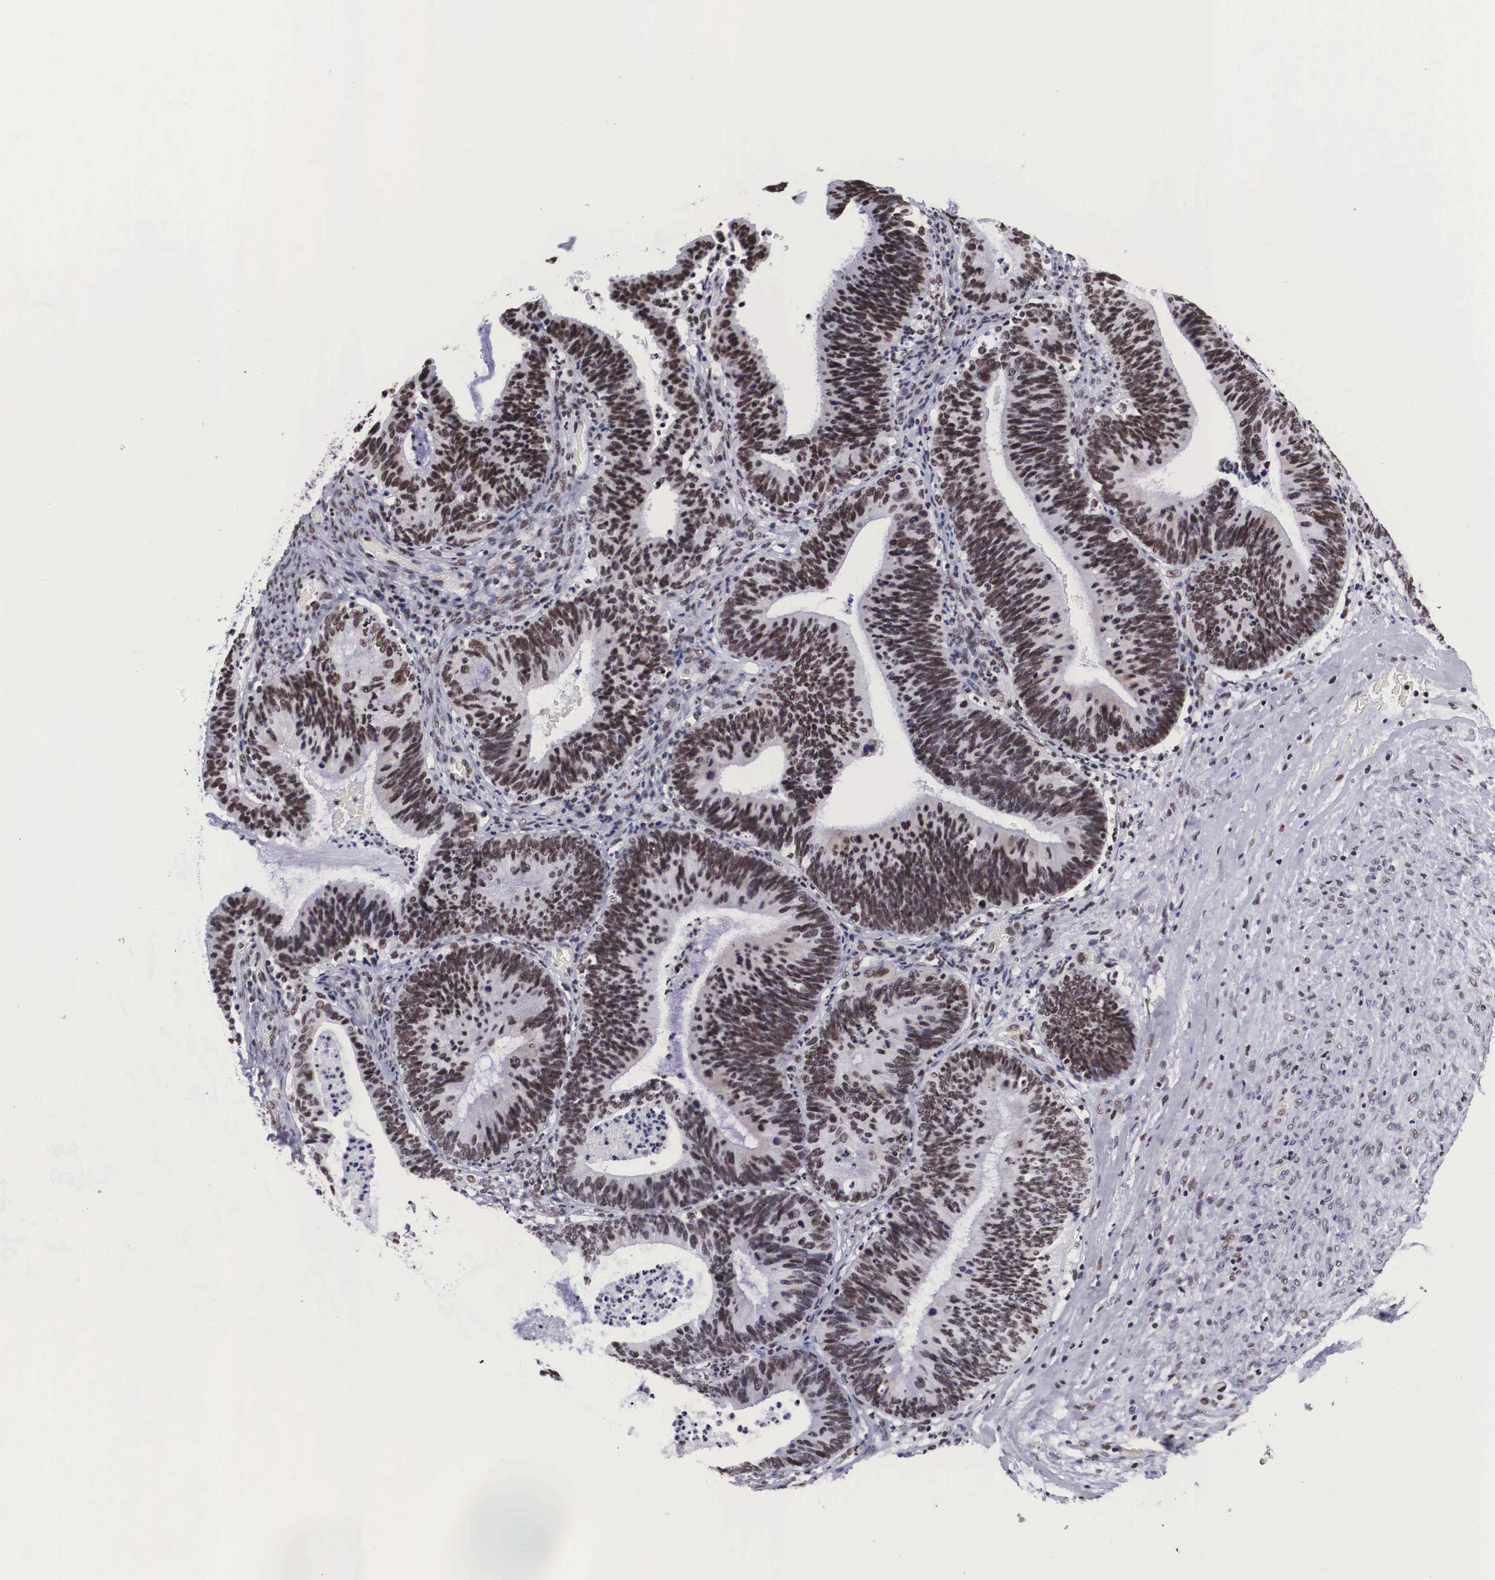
{"staining": {"intensity": "moderate", "quantity": ">75%", "location": "nuclear"}, "tissue": "ovarian cancer", "cell_type": "Tumor cells", "image_type": "cancer", "snomed": [{"axis": "morphology", "description": "Carcinoma, endometroid"}, {"axis": "topography", "description": "Ovary"}], "caption": "Moderate nuclear positivity for a protein is identified in about >75% of tumor cells of ovarian endometroid carcinoma using IHC.", "gene": "SF3A1", "patient": {"sex": "female", "age": 52}}